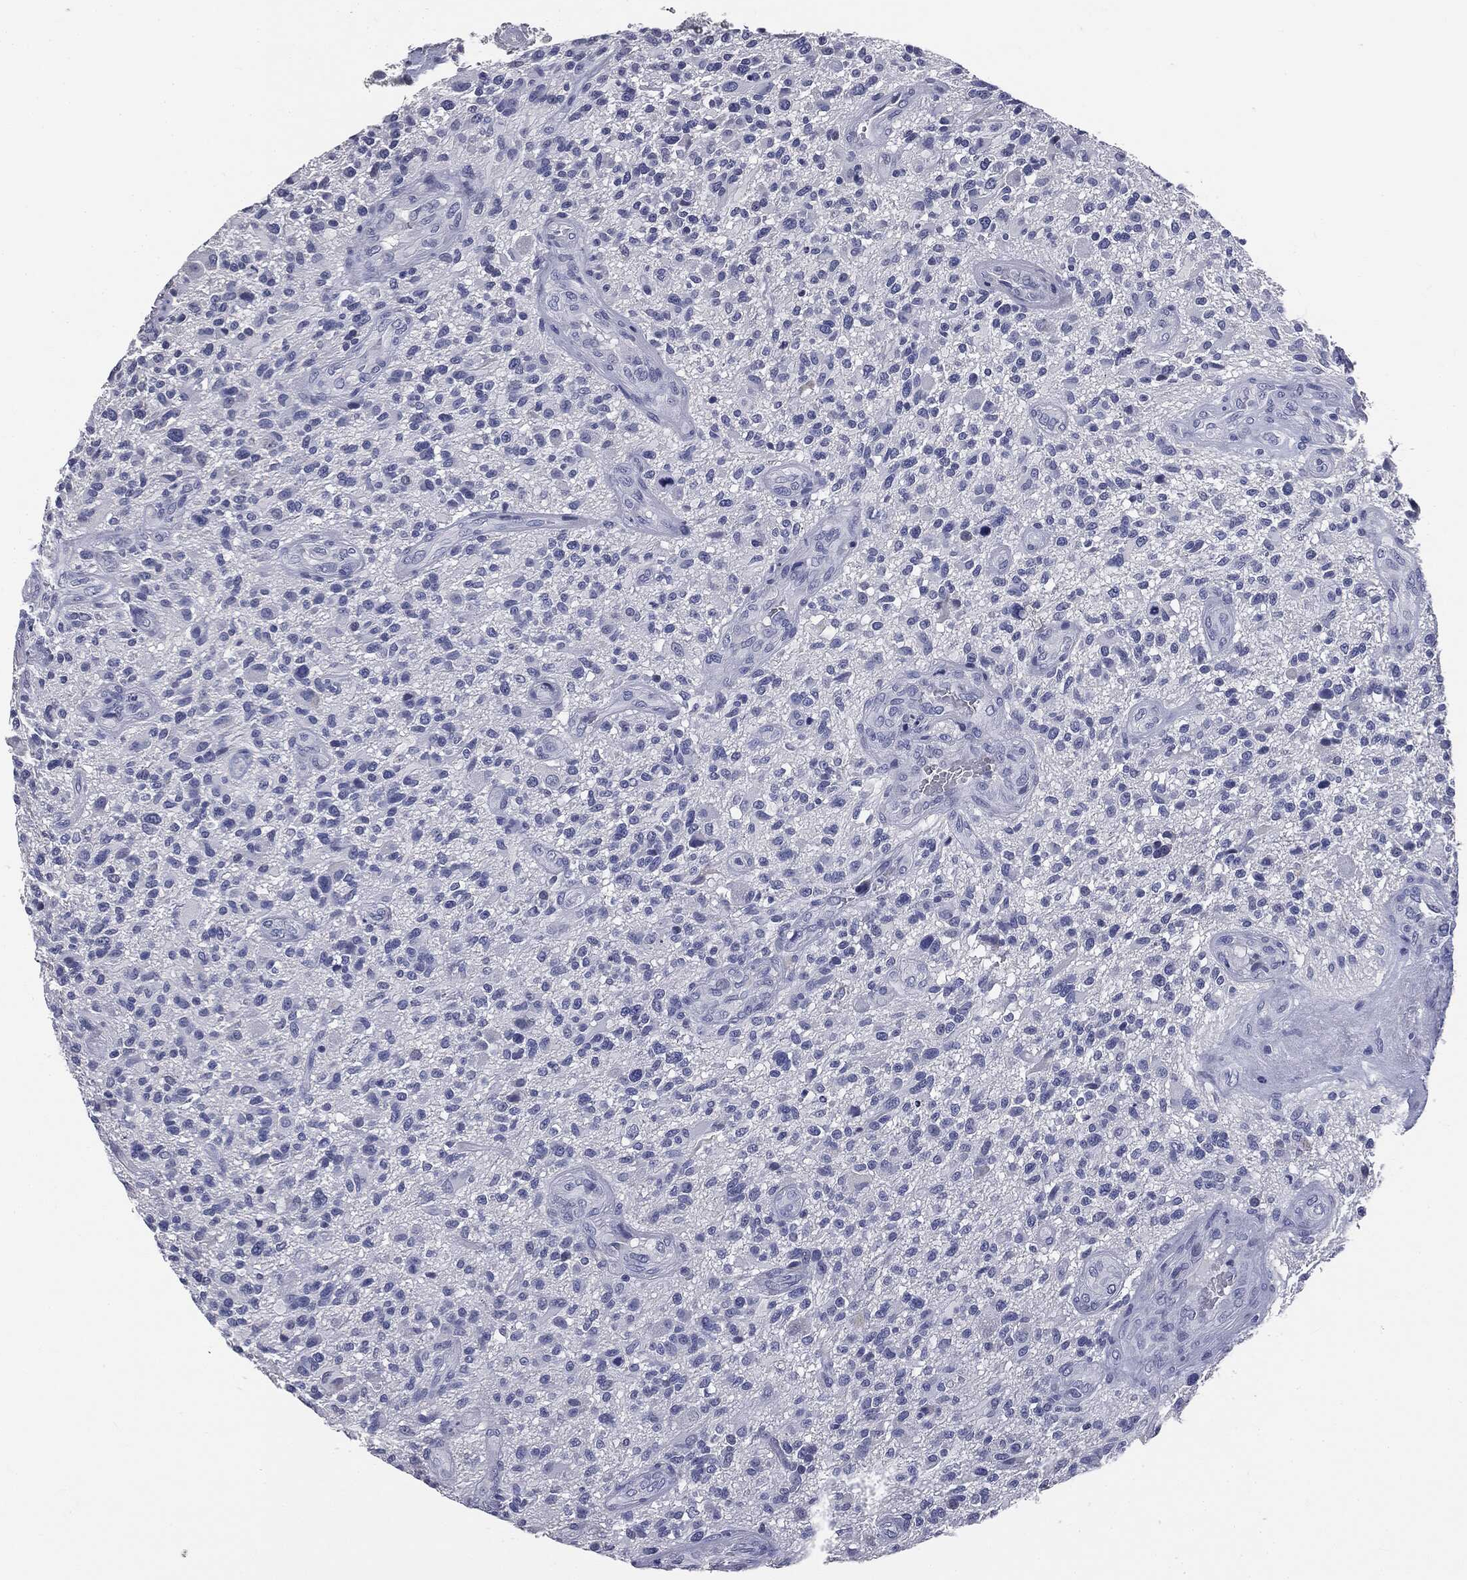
{"staining": {"intensity": "negative", "quantity": "none", "location": "none"}, "tissue": "glioma", "cell_type": "Tumor cells", "image_type": "cancer", "snomed": [{"axis": "morphology", "description": "Glioma, malignant, High grade"}, {"axis": "topography", "description": "Brain"}], "caption": "Tumor cells show no significant staining in malignant glioma (high-grade).", "gene": "AFP", "patient": {"sex": "male", "age": 47}}